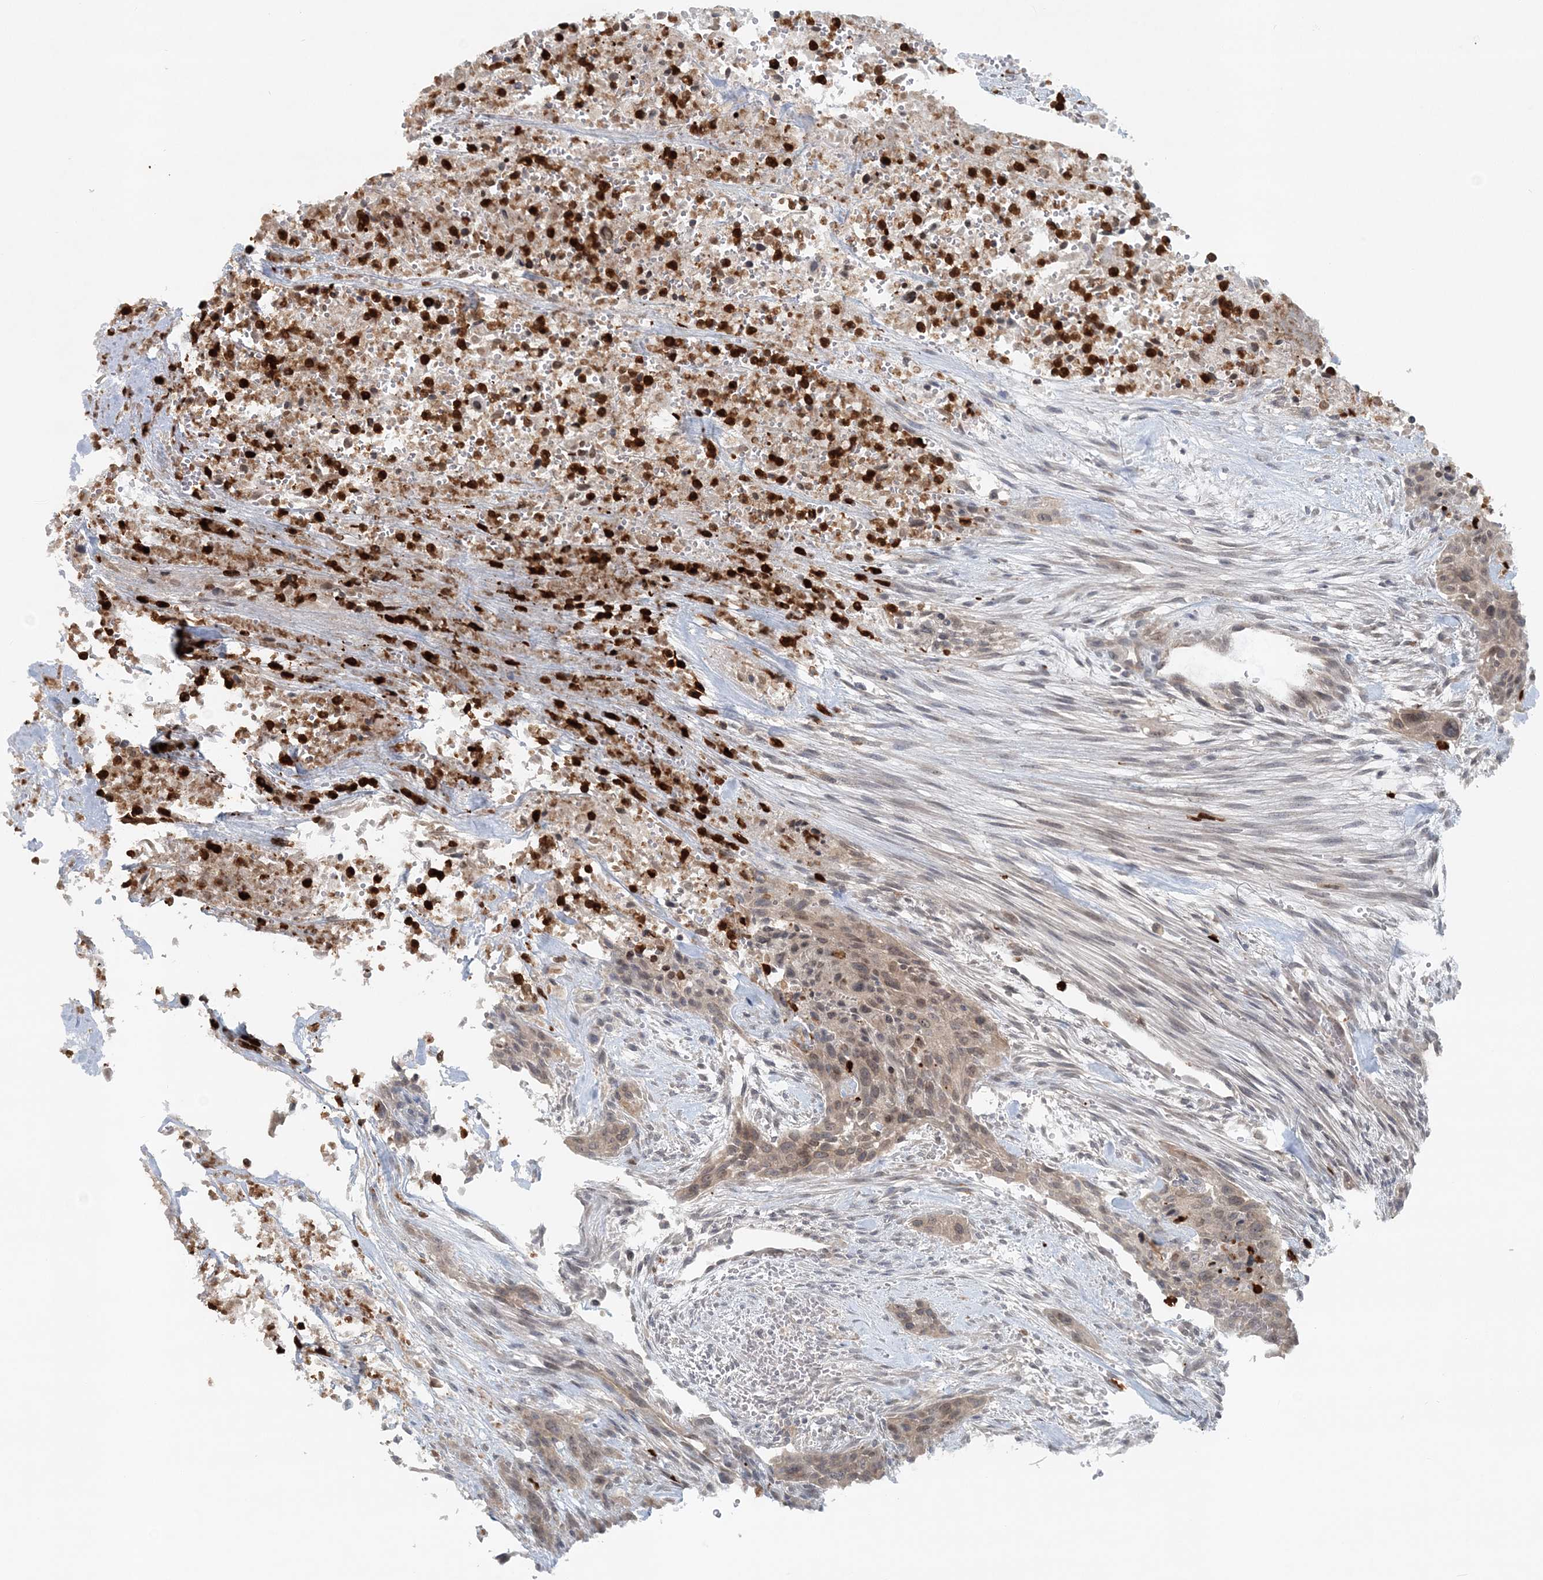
{"staining": {"intensity": "weak", "quantity": "25%-75%", "location": "cytoplasmic/membranous"}, "tissue": "urothelial cancer", "cell_type": "Tumor cells", "image_type": "cancer", "snomed": [{"axis": "morphology", "description": "Urothelial carcinoma, High grade"}, {"axis": "topography", "description": "Urinary bladder"}], "caption": "A low amount of weak cytoplasmic/membranous positivity is identified in approximately 25%-75% of tumor cells in urothelial carcinoma (high-grade) tissue.", "gene": "NUP54", "patient": {"sex": "male", "age": 35}}